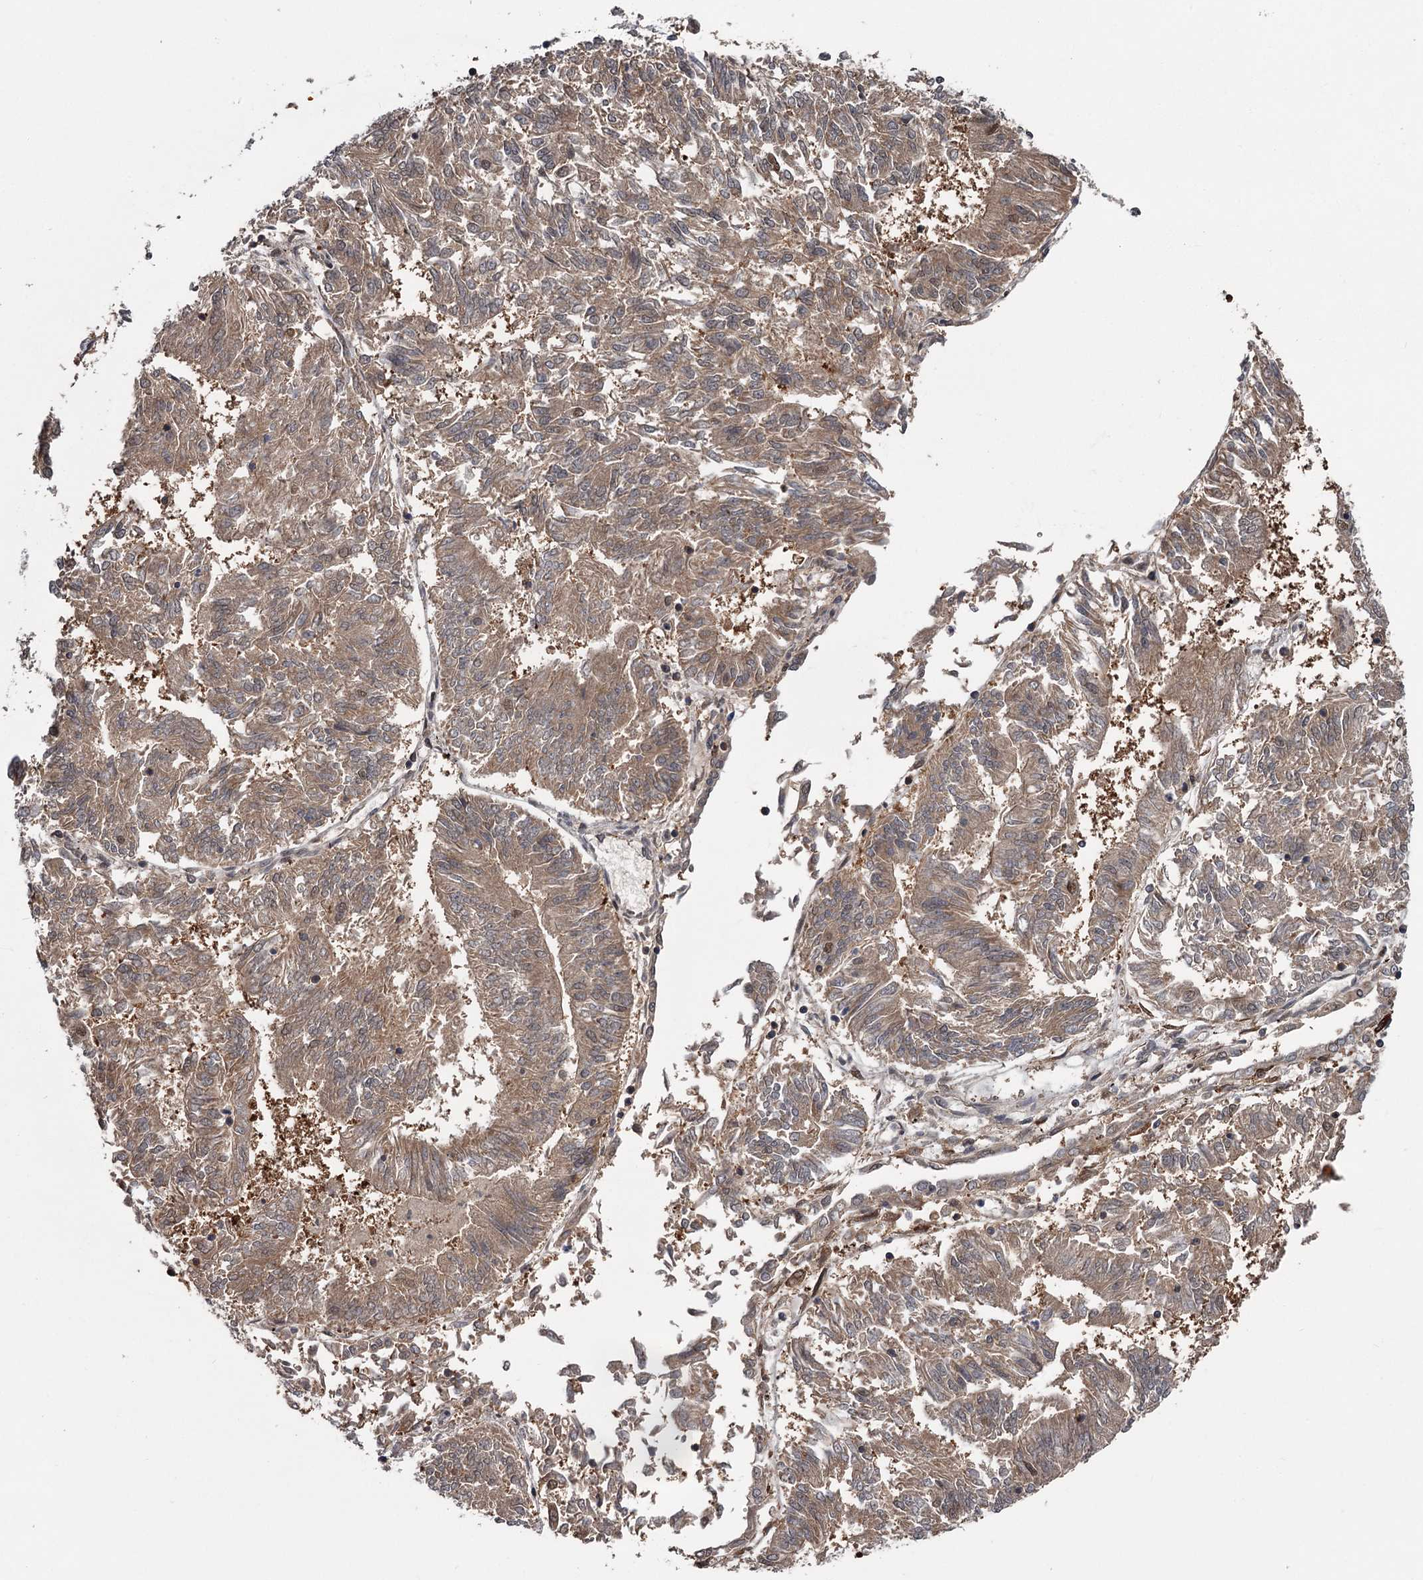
{"staining": {"intensity": "weak", "quantity": ">75%", "location": "cytoplasmic/membranous"}, "tissue": "endometrial cancer", "cell_type": "Tumor cells", "image_type": "cancer", "snomed": [{"axis": "morphology", "description": "Adenocarcinoma, NOS"}, {"axis": "topography", "description": "Endometrium"}], "caption": "Endometrial cancer was stained to show a protein in brown. There is low levels of weak cytoplasmic/membranous expression in approximately >75% of tumor cells. (Brightfield microscopy of DAB IHC at high magnification).", "gene": "DAO", "patient": {"sex": "female", "age": 58}}